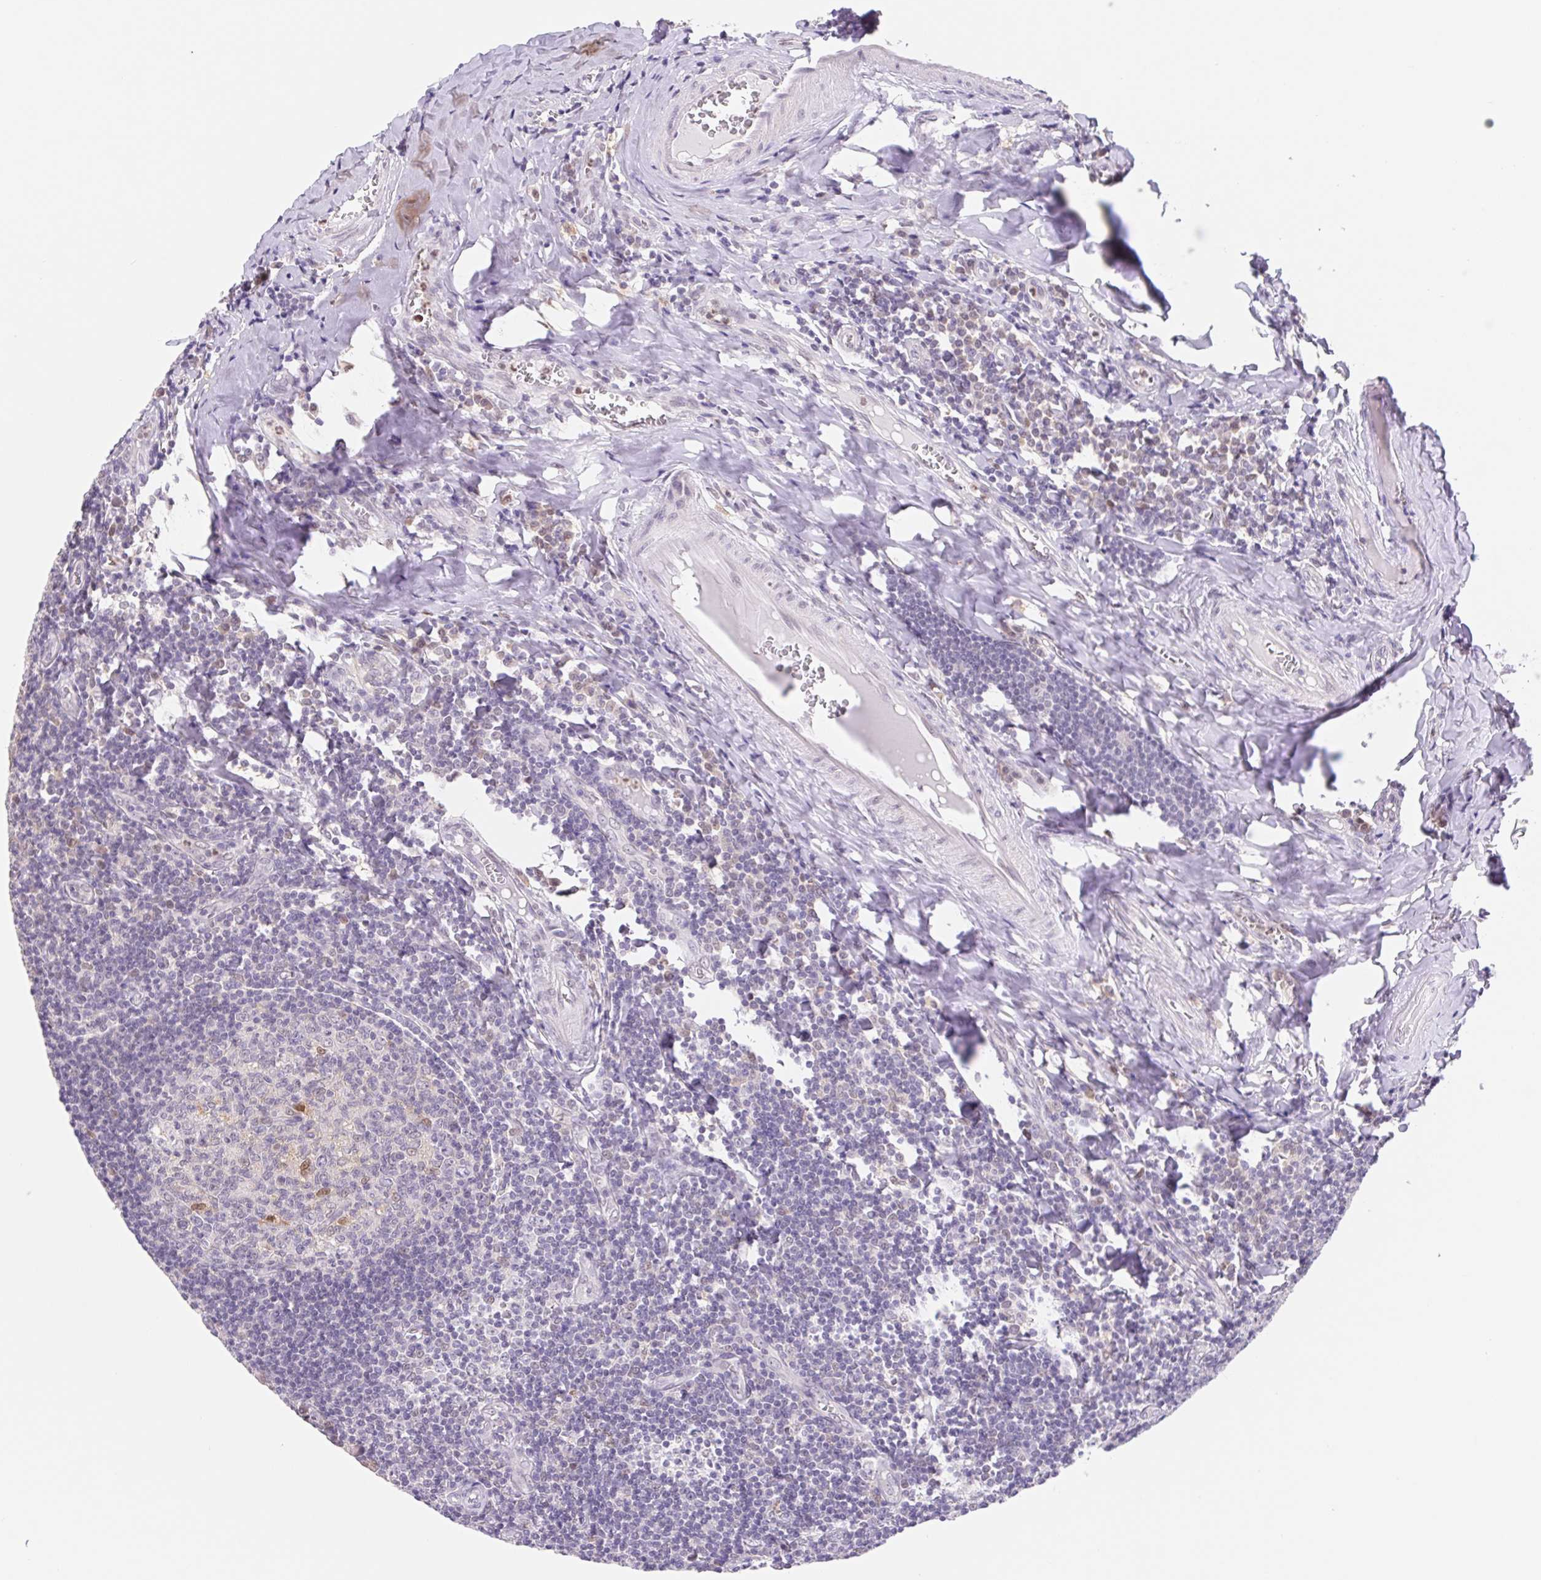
{"staining": {"intensity": "moderate", "quantity": "<25%", "location": "nuclear"}, "tissue": "tonsil", "cell_type": "Germinal center cells", "image_type": "normal", "snomed": [{"axis": "morphology", "description": "Normal tissue, NOS"}, {"axis": "morphology", "description": "Inflammation, NOS"}, {"axis": "topography", "description": "Tonsil"}], "caption": "Moderate nuclear positivity is seen in approximately <25% of germinal center cells in unremarkable tonsil.", "gene": "L3MBTL4", "patient": {"sex": "female", "age": 31}}